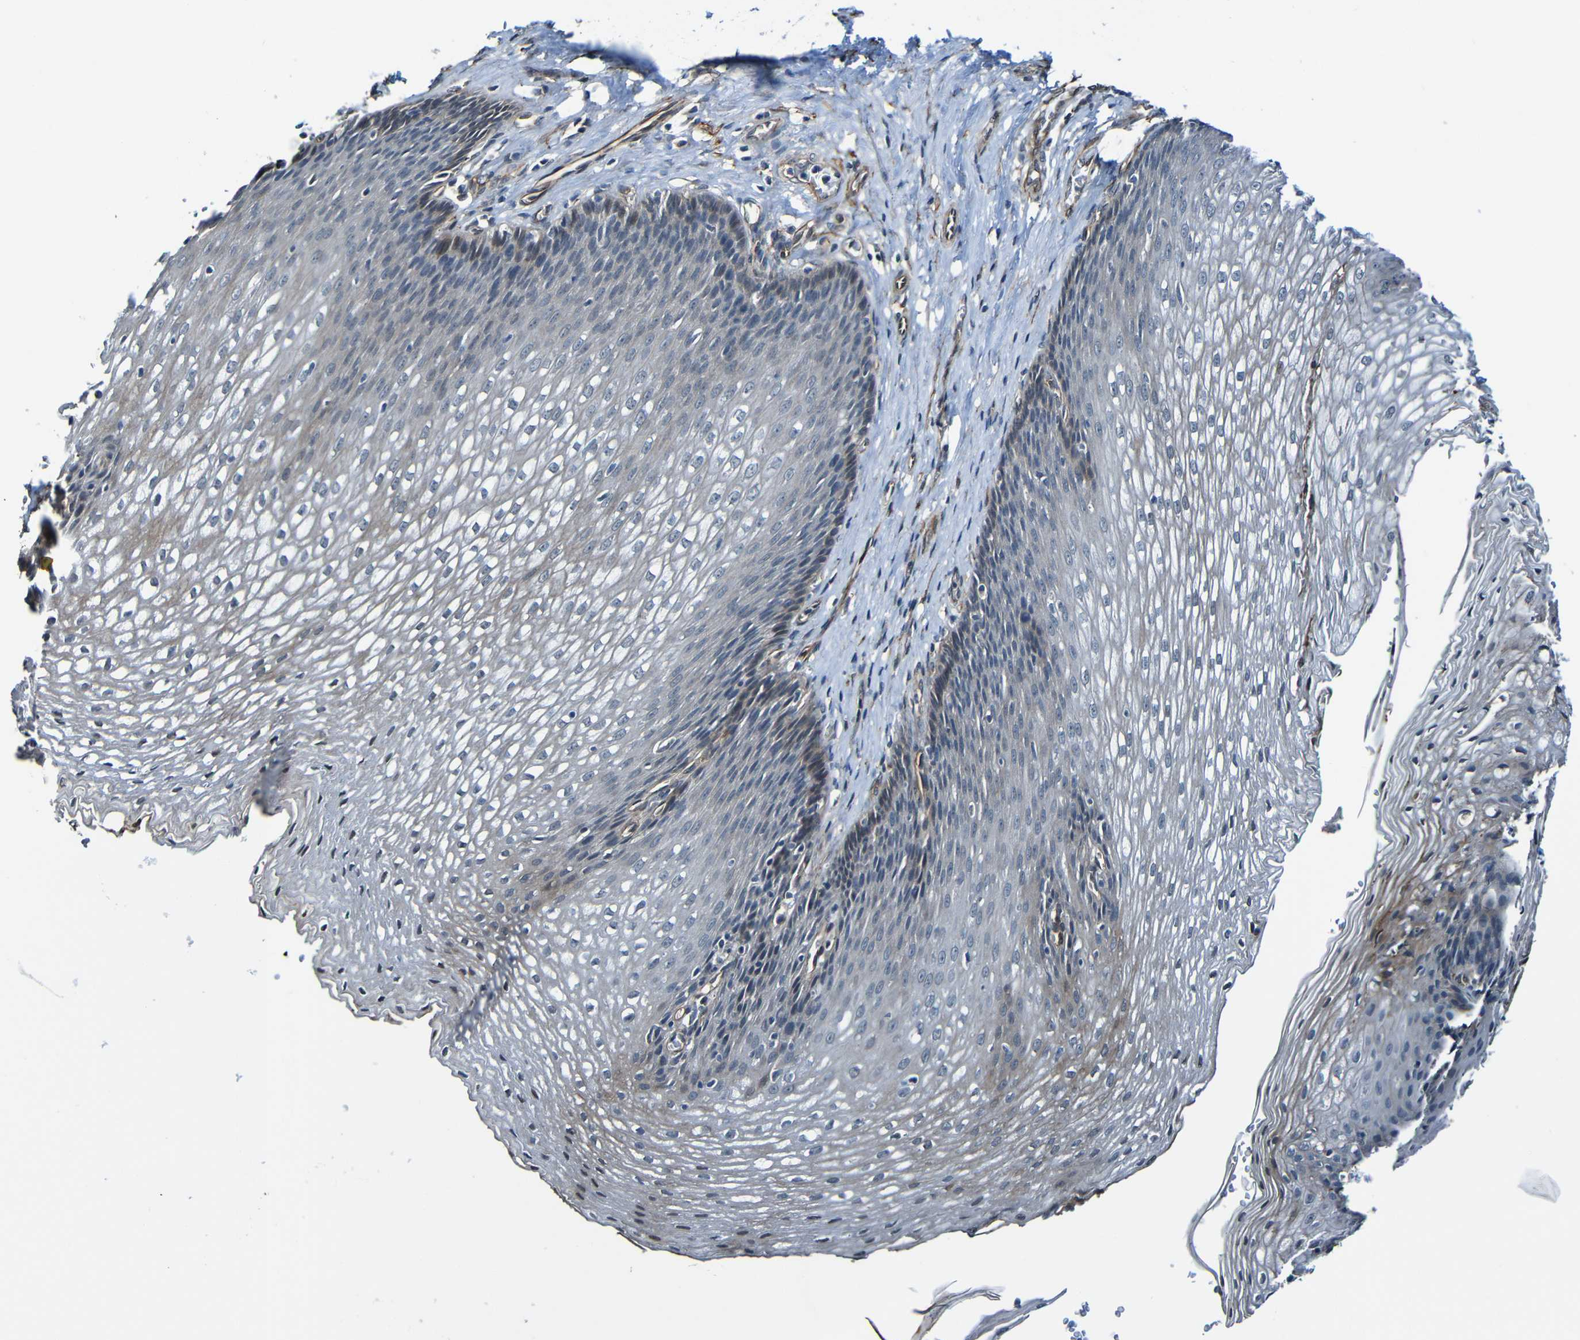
{"staining": {"intensity": "weak", "quantity": "<25%", "location": "cytoplasmic/membranous"}, "tissue": "esophagus", "cell_type": "Squamous epithelial cells", "image_type": "normal", "snomed": [{"axis": "morphology", "description": "Normal tissue, NOS"}, {"axis": "topography", "description": "Esophagus"}], "caption": "Immunohistochemistry micrograph of unremarkable esophagus stained for a protein (brown), which displays no expression in squamous epithelial cells.", "gene": "LGR5", "patient": {"sex": "male", "age": 48}}